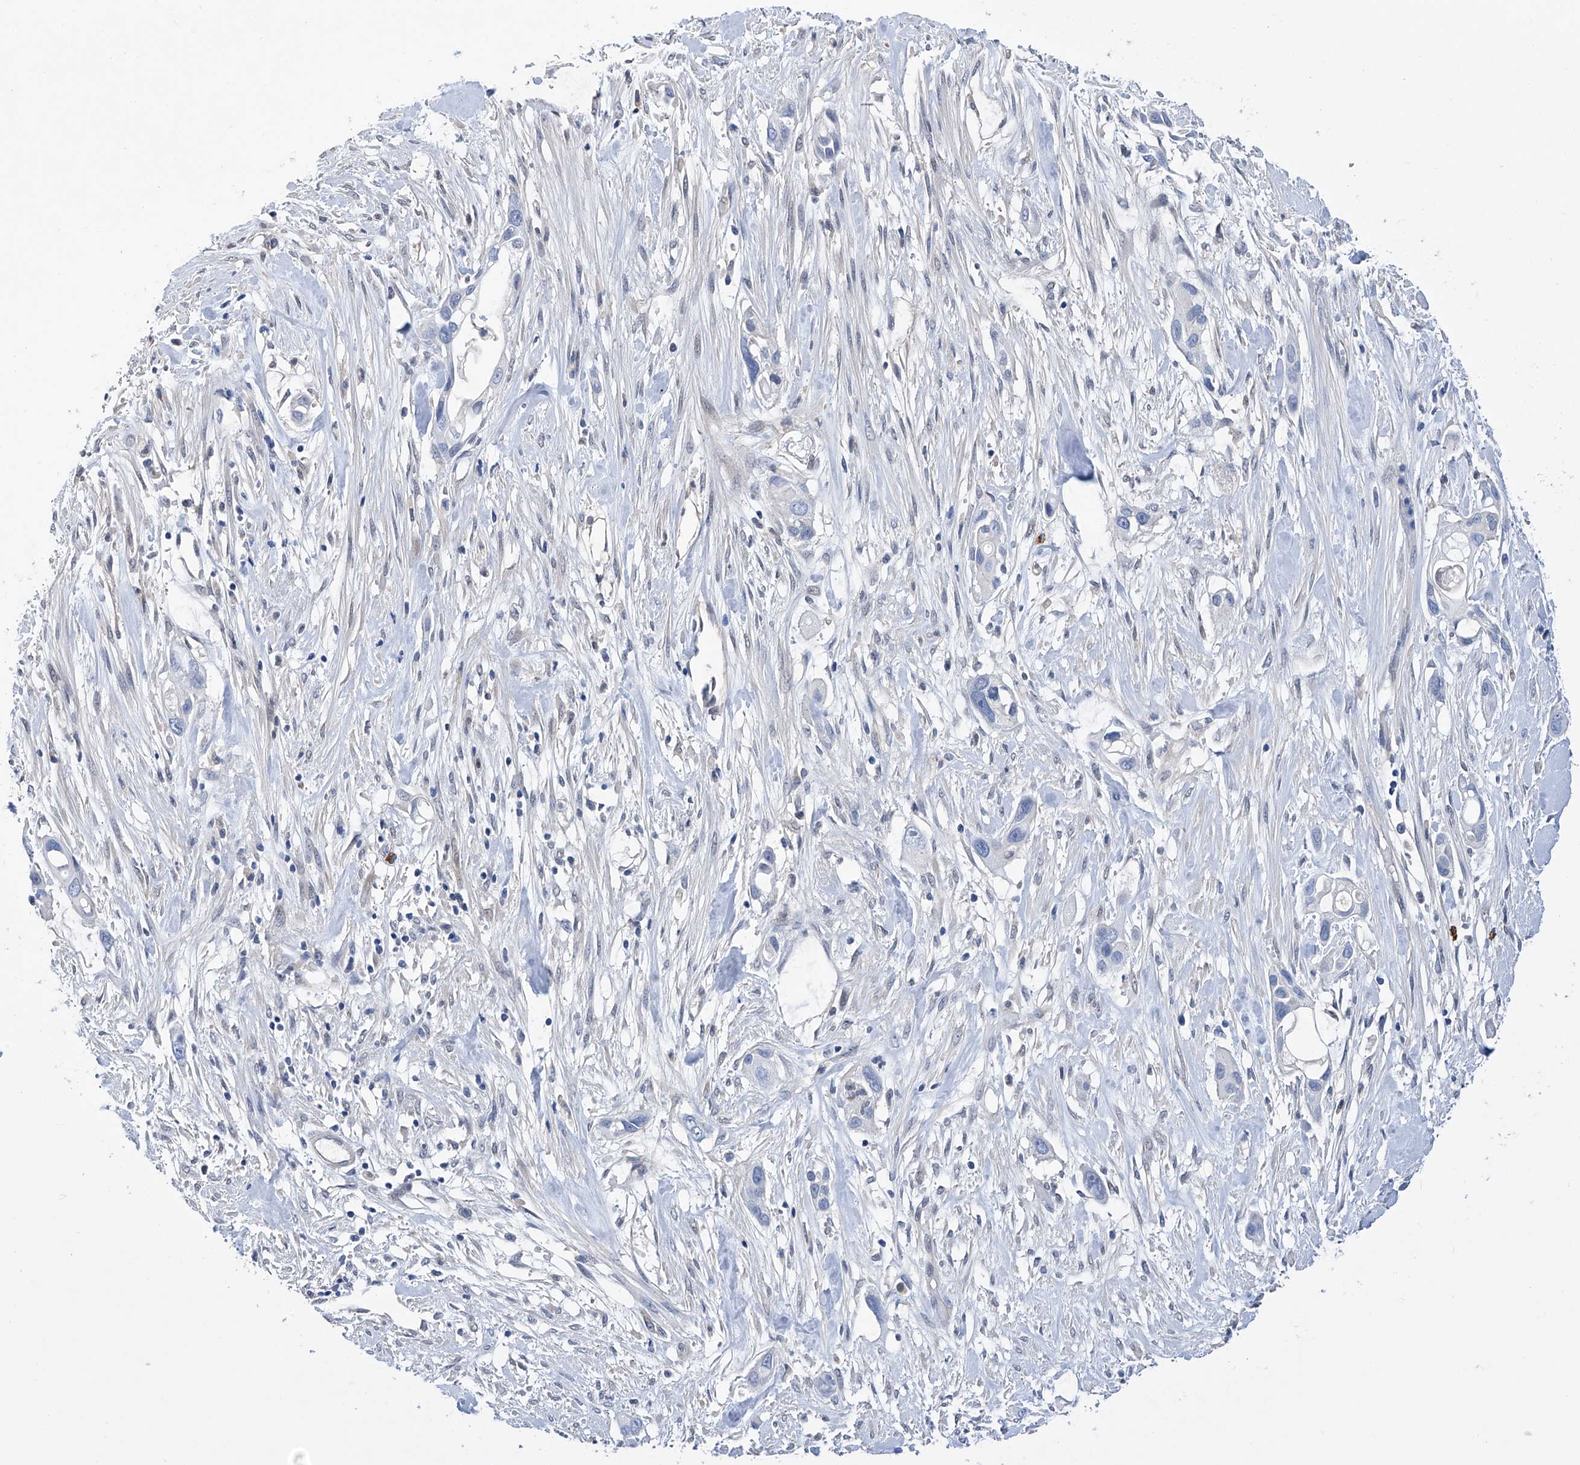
{"staining": {"intensity": "negative", "quantity": "none", "location": "none"}, "tissue": "pancreatic cancer", "cell_type": "Tumor cells", "image_type": "cancer", "snomed": [{"axis": "morphology", "description": "Adenocarcinoma, NOS"}, {"axis": "topography", "description": "Pancreas"}], "caption": "Adenocarcinoma (pancreatic) was stained to show a protein in brown. There is no significant expression in tumor cells.", "gene": "PGM3", "patient": {"sex": "female", "age": 60}}